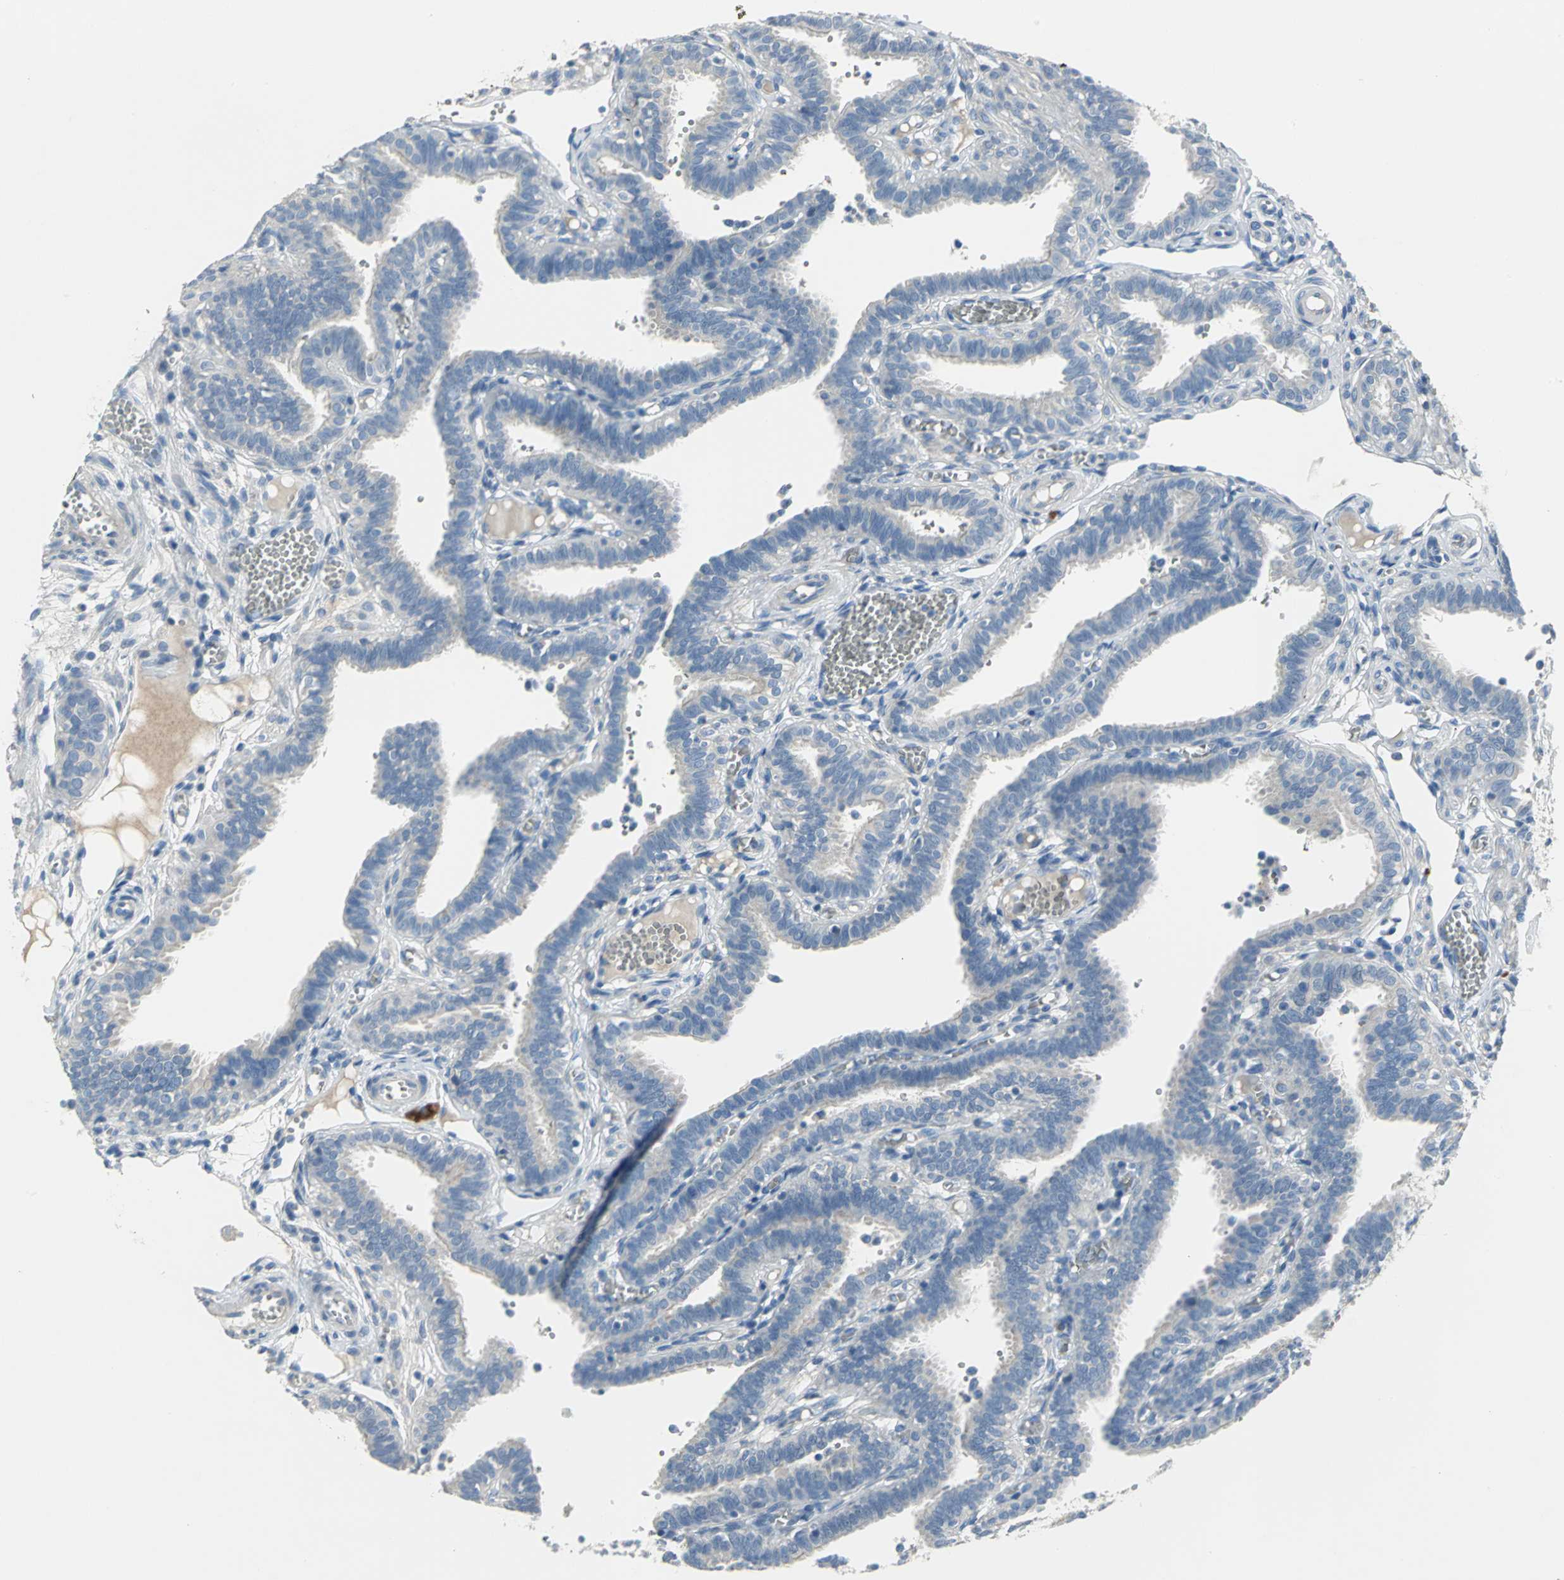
{"staining": {"intensity": "negative", "quantity": "none", "location": "none"}, "tissue": "fallopian tube", "cell_type": "Glandular cells", "image_type": "normal", "snomed": [{"axis": "morphology", "description": "Normal tissue, NOS"}, {"axis": "topography", "description": "Fallopian tube"}], "caption": "High magnification brightfield microscopy of unremarkable fallopian tube stained with DAB (3,3'-diaminobenzidine) (brown) and counterstained with hematoxylin (blue): glandular cells show no significant expression.", "gene": "PTGDS", "patient": {"sex": "female", "age": 29}}